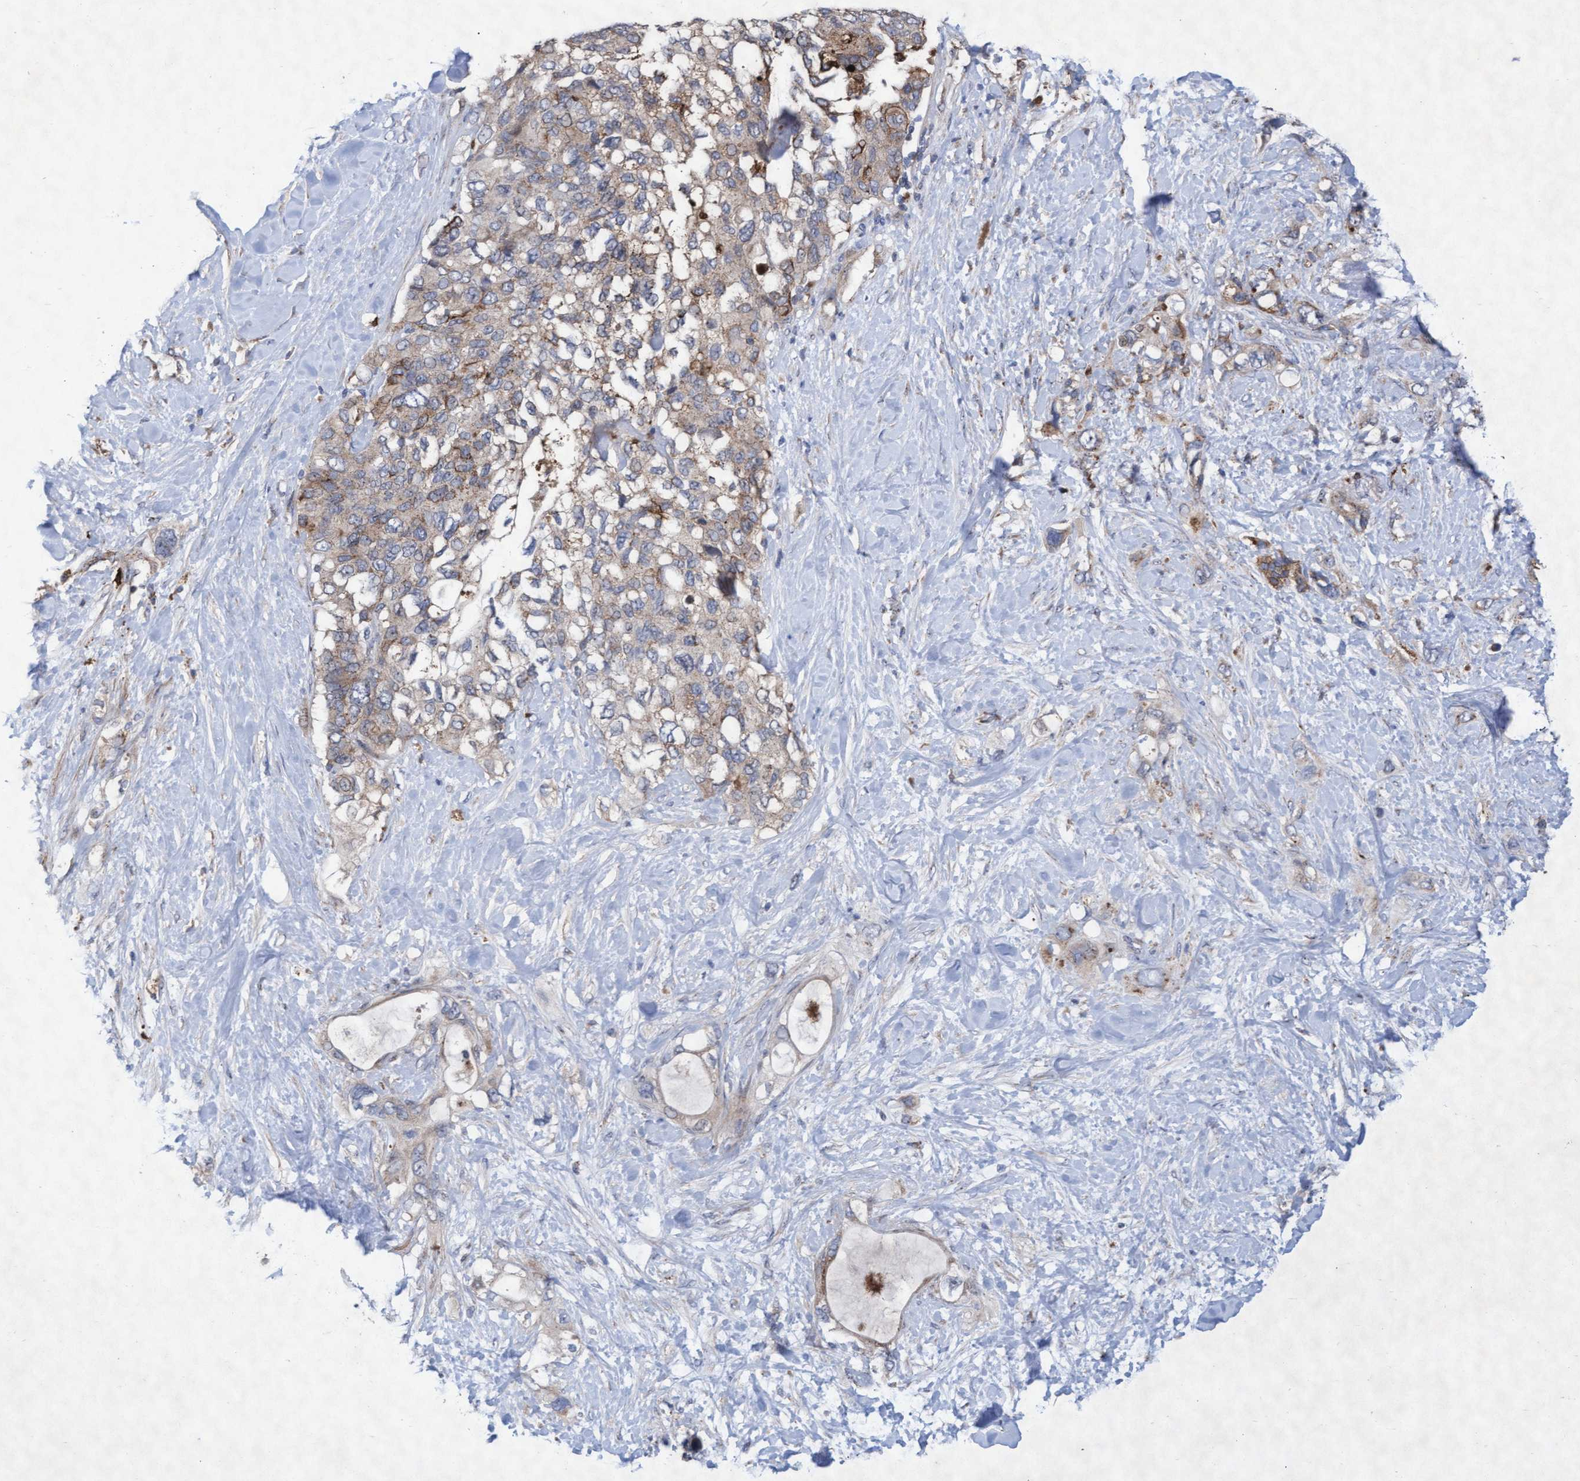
{"staining": {"intensity": "weak", "quantity": ">75%", "location": "cytoplasmic/membranous"}, "tissue": "pancreatic cancer", "cell_type": "Tumor cells", "image_type": "cancer", "snomed": [{"axis": "morphology", "description": "Adenocarcinoma, NOS"}, {"axis": "topography", "description": "Pancreas"}], "caption": "An IHC image of tumor tissue is shown. Protein staining in brown labels weak cytoplasmic/membranous positivity in pancreatic adenocarcinoma within tumor cells.", "gene": "ABCF2", "patient": {"sex": "female", "age": 56}}